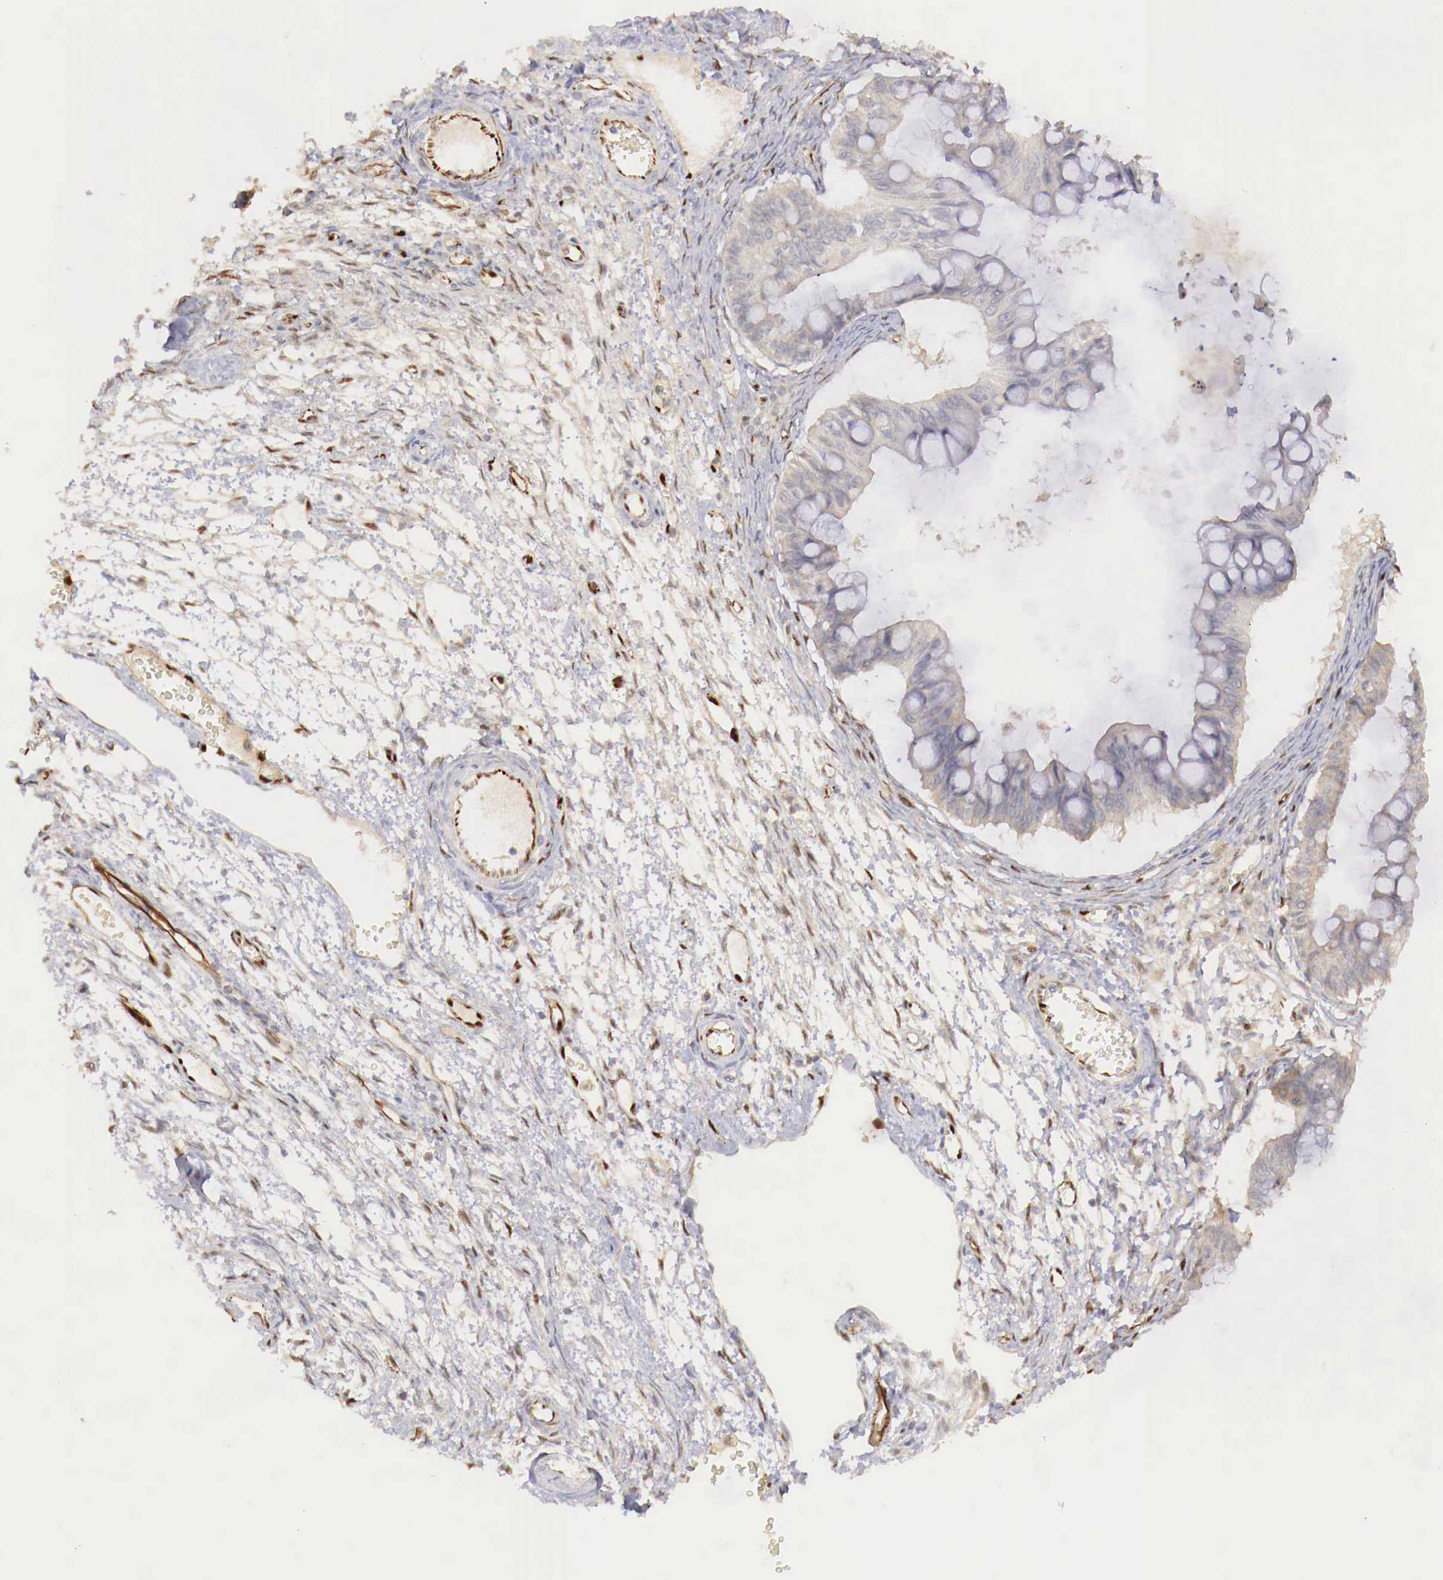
{"staining": {"intensity": "negative", "quantity": "none", "location": "none"}, "tissue": "ovarian cancer", "cell_type": "Tumor cells", "image_type": "cancer", "snomed": [{"axis": "morphology", "description": "Cystadenocarcinoma, mucinous, NOS"}, {"axis": "topography", "description": "Ovary"}], "caption": "Immunohistochemistry (IHC) of mucinous cystadenocarcinoma (ovarian) demonstrates no staining in tumor cells.", "gene": "WT1", "patient": {"sex": "female", "age": 57}}